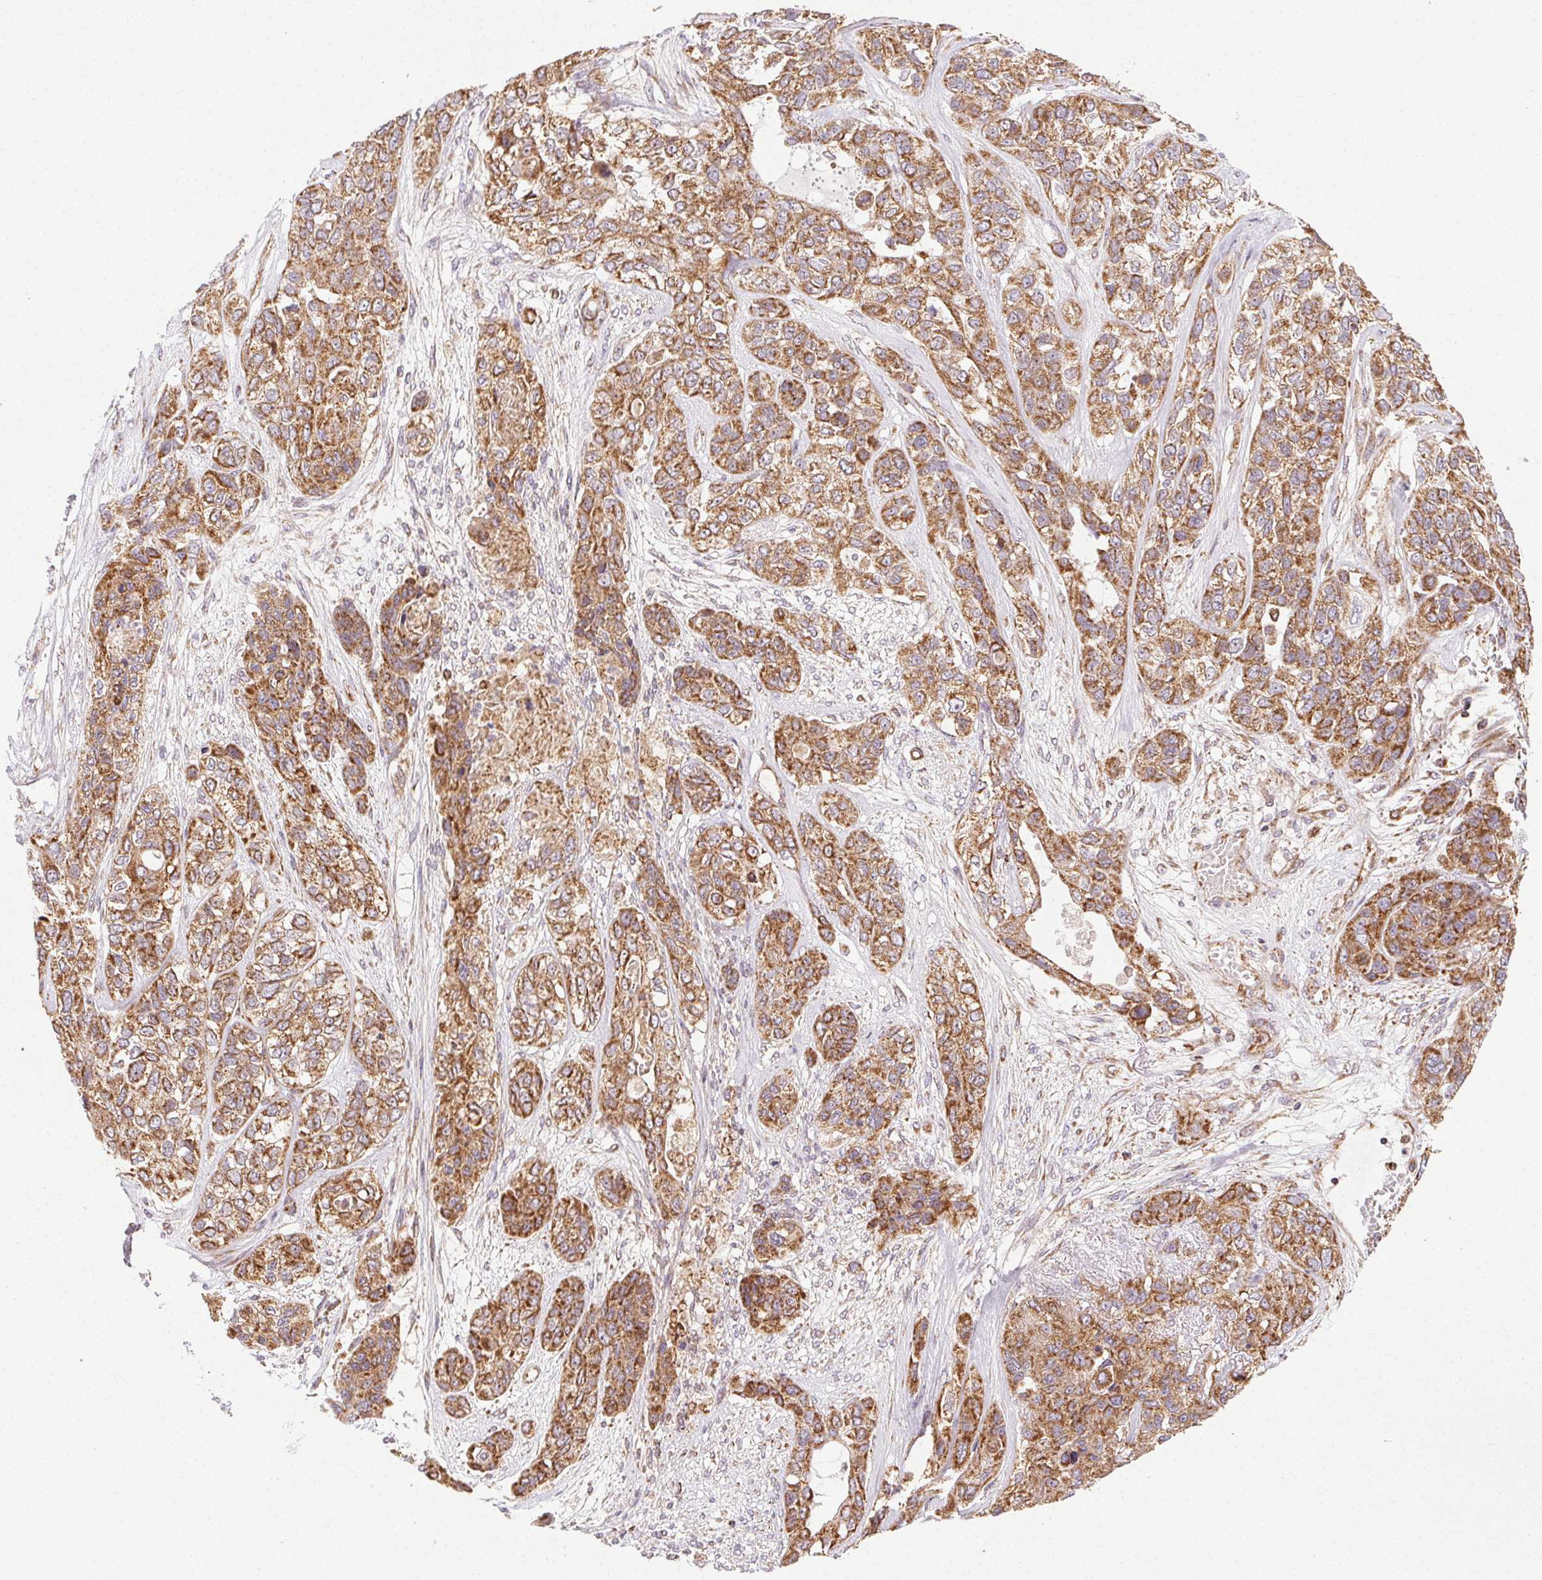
{"staining": {"intensity": "moderate", "quantity": ">75%", "location": "cytoplasmic/membranous"}, "tissue": "lung cancer", "cell_type": "Tumor cells", "image_type": "cancer", "snomed": [{"axis": "morphology", "description": "Squamous cell carcinoma, NOS"}, {"axis": "topography", "description": "Lung"}], "caption": "Immunohistochemical staining of lung cancer (squamous cell carcinoma) reveals moderate cytoplasmic/membranous protein staining in approximately >75% of tumor cells.", "gene": "CLPB", "patient": {"sex": "female", "age": 70}}